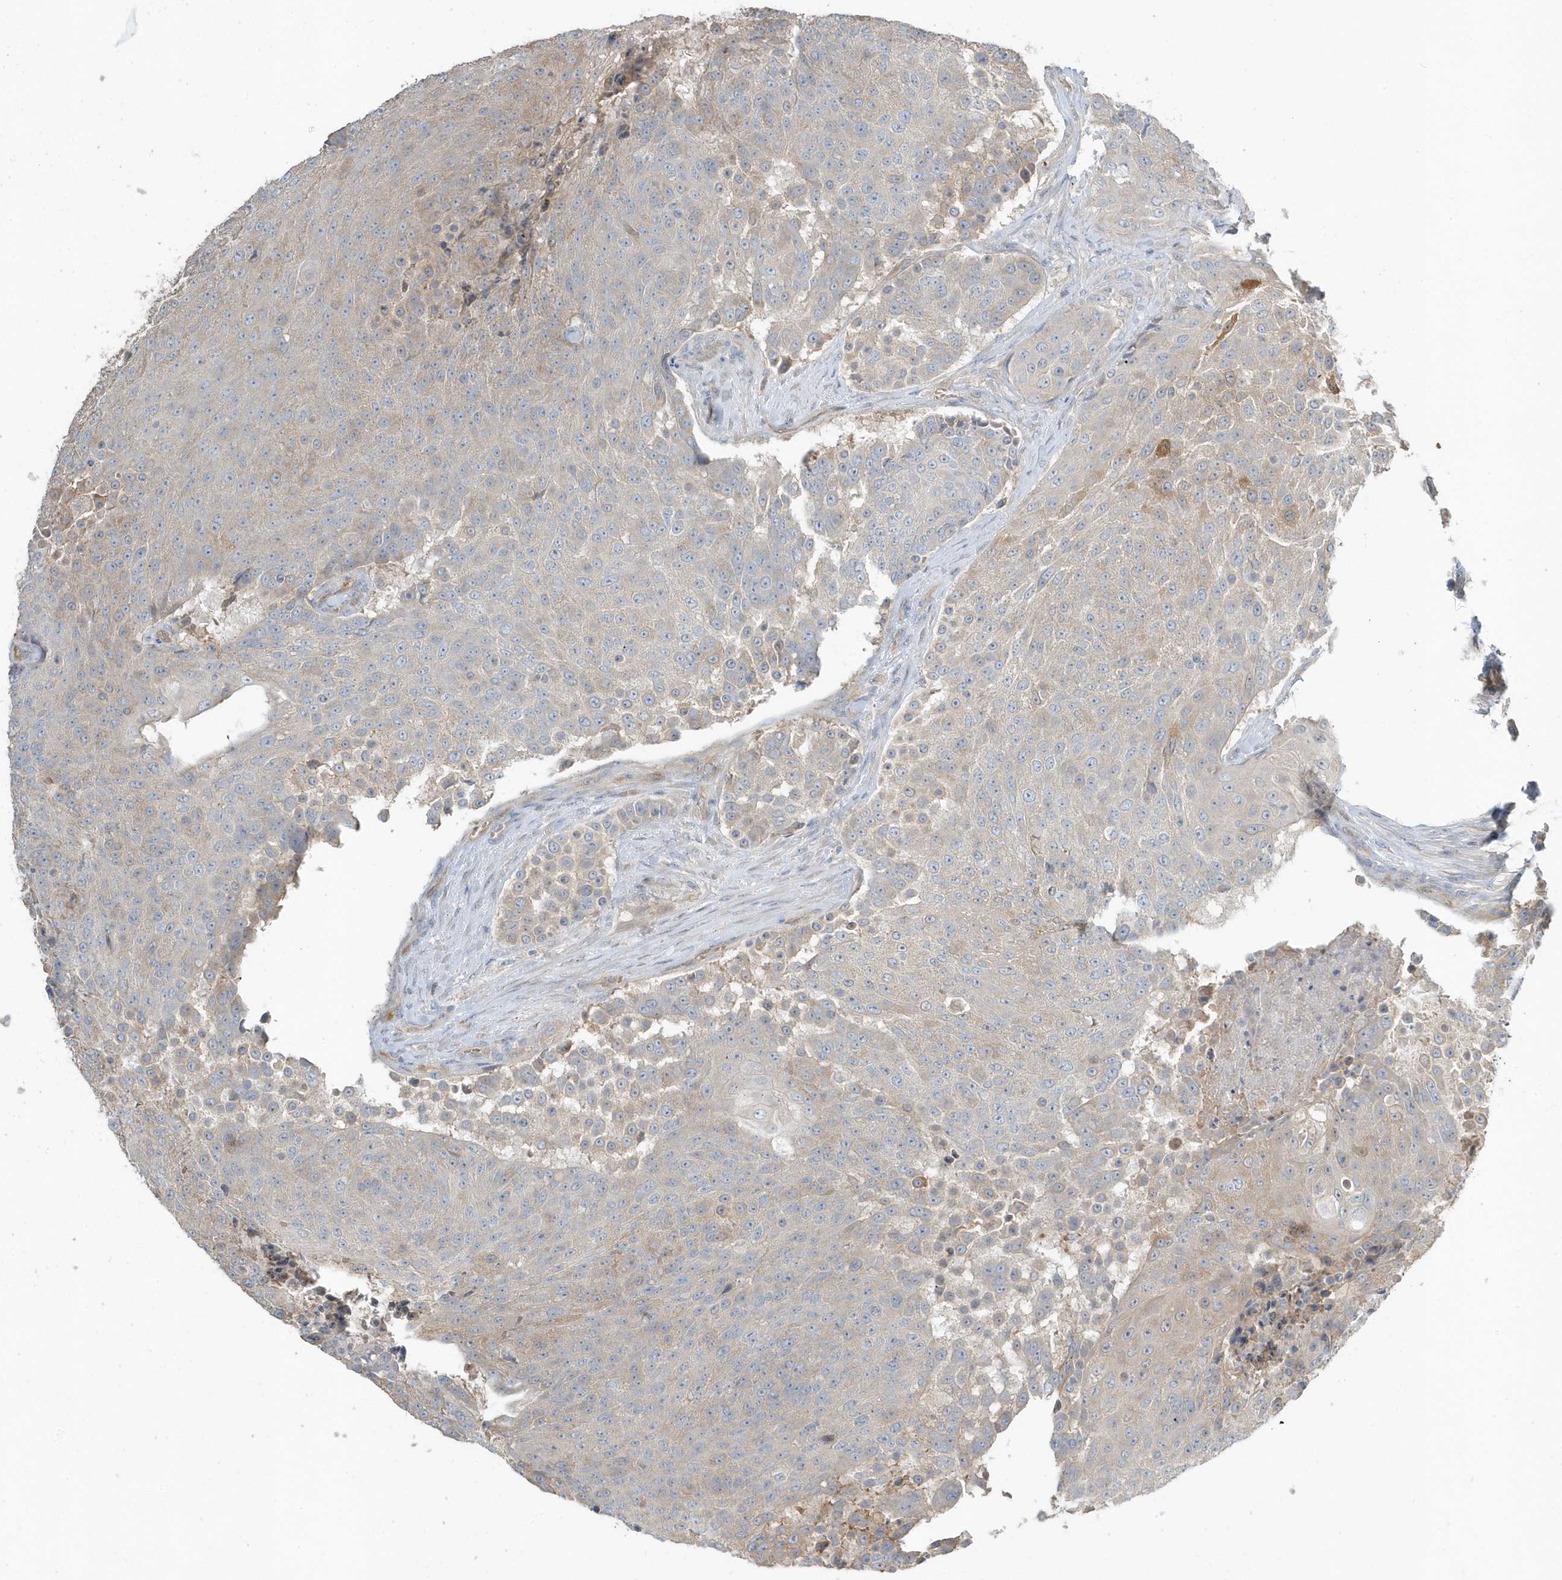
{"staining": {"intensity": "negative", "quantity": "none", "location": "none"}, "tissue": "urothelial cancer", "cell_type": "Tumor cells", "image_type": "cancer", "snomed": [{"axis": "morphology", "description": "Urothelial carcinoma, High grade"}, {"axis": "topography", "description": "Urinary bladder"}], "caption": "Tumor cells are negative for brown protein staining in high-grade urothelial carcinoma.", "gene": "USP53", "patient": {"sex": "female", "age": 63}}